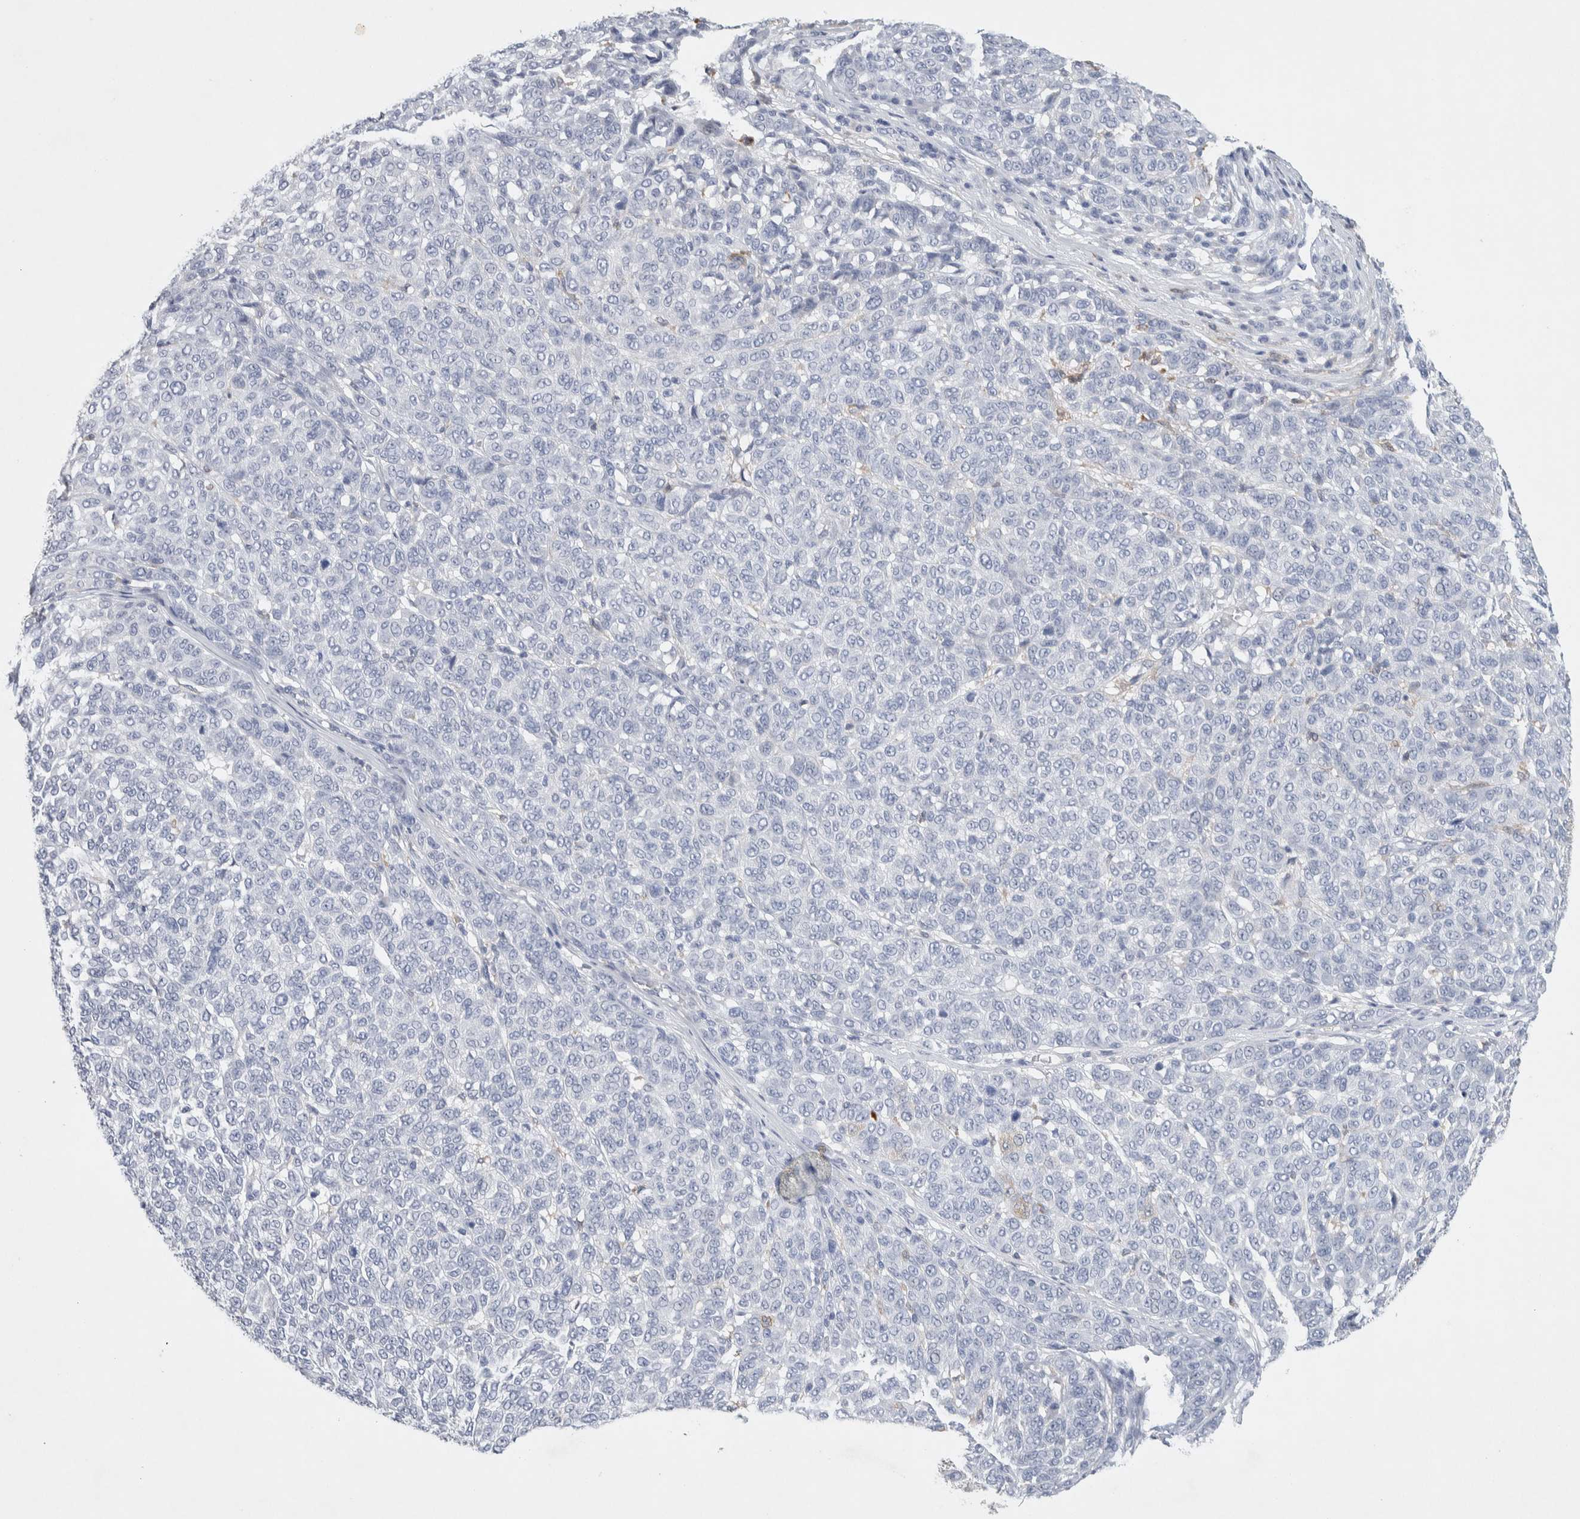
{"staining": {"intensity": "negative", "quantity": "none", "location": "none"}, "tissue": "melanoma", "cell_type": "Tumor cells", "image_type": "cancer", "snomed": [{"axis": "morphology", "description": "Malignant melanoma, NOS"}, {"axis": "topography", "description": "Skin"}], "caption": "This is an IHC image of malignant melanoma. There is no expression in tumor cells.", "gene": "NCF2", "patient": {"sex": "male", "age": 59}}